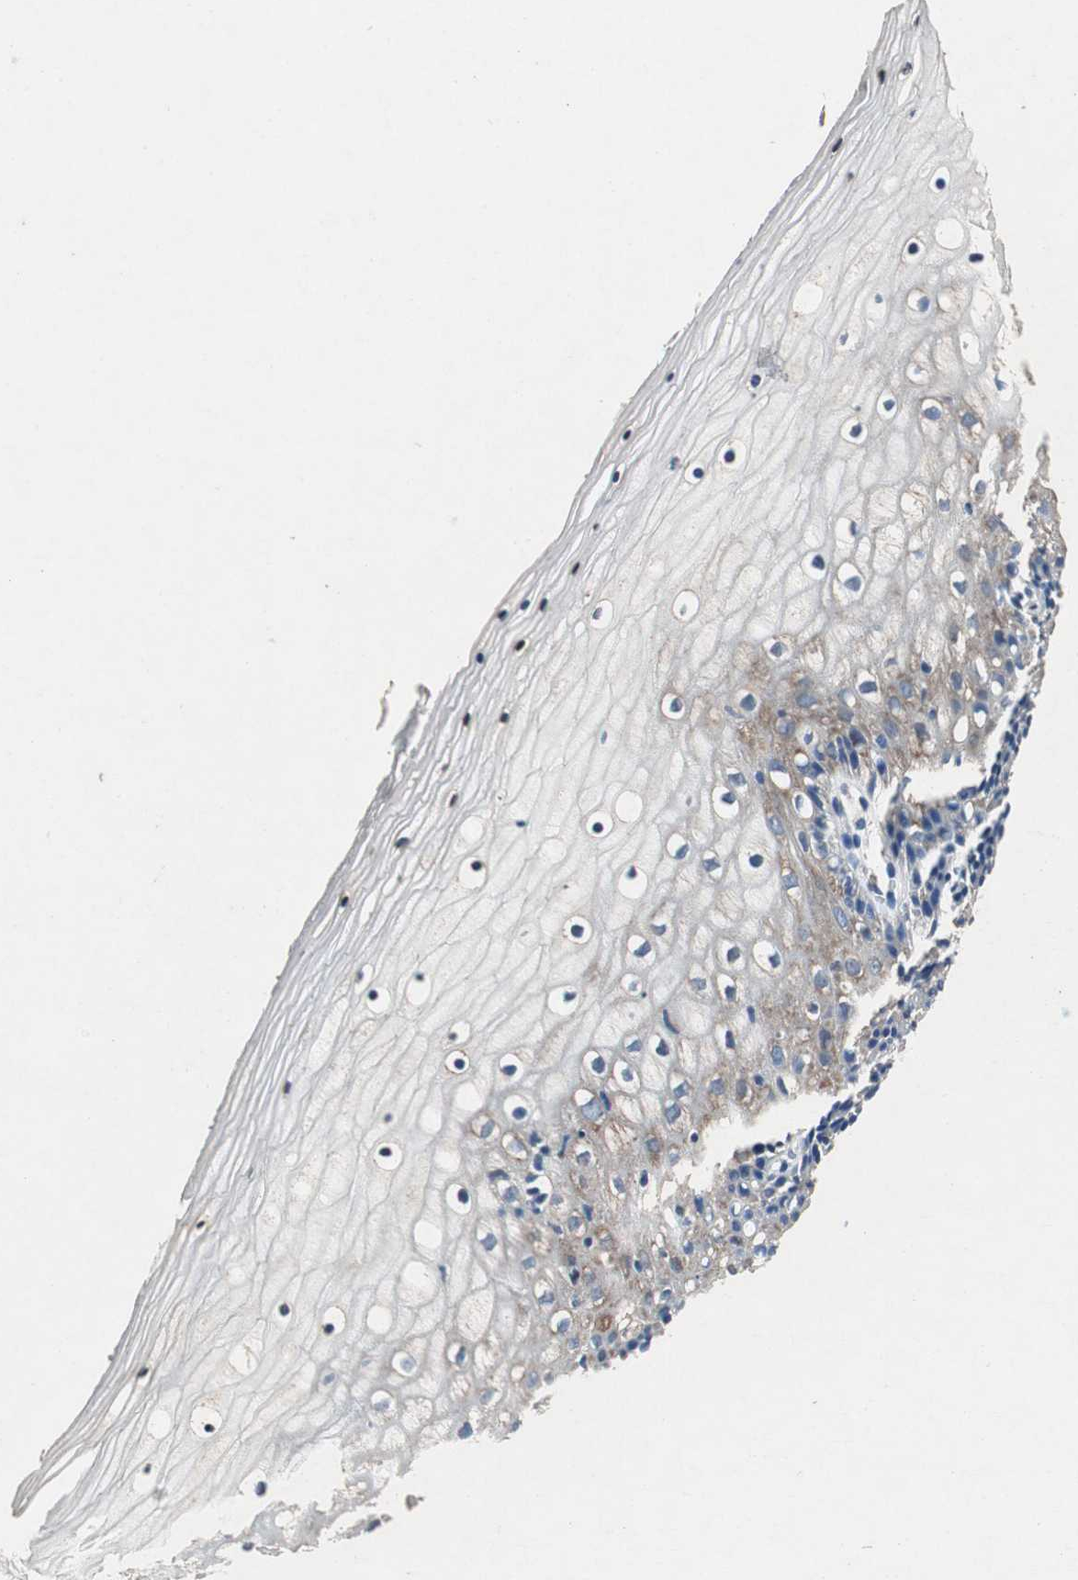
{"staining": {"intensity": "strong", "quantity": ">75%", "location": "cytoplasmic/membranous"}, "tissue": "vagina", "cell_type": "Squamous epithelial cells", "image_type": "normal", "snomed": [{"axis": "morphology", "description": "Normal tissue, NOS"}, {"axis": "topography", "description": "Vagina"}], "caption": "Immunohistochemical staining of benign vagina exhibits >75% levels of strong cytoplasmic/membranous protein expression in approximately >75% of squamous epithelial cells.", "gene": "RPL35", "patient": {"sex": "female", "age": 46}}